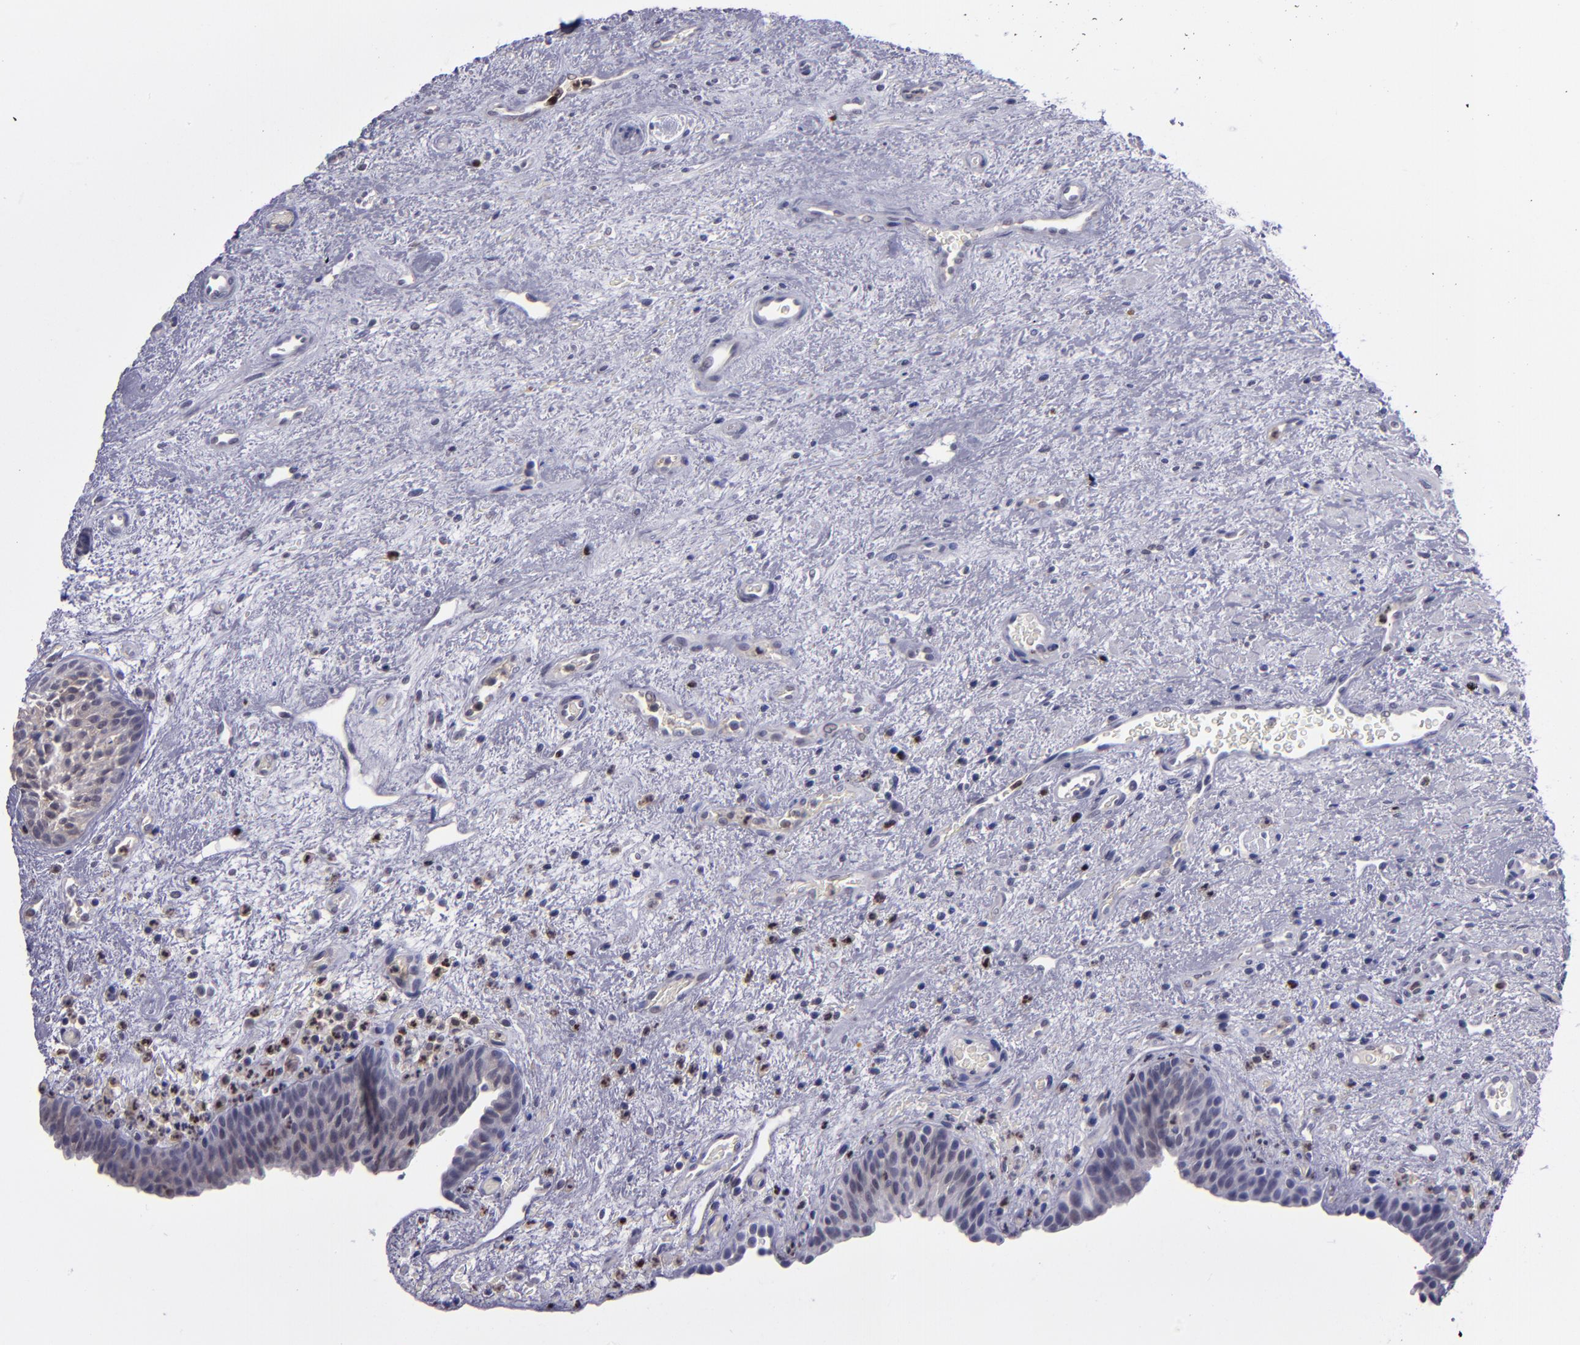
{"staining": {"intensity": "negative", "quantity": "none", "location": "none"}, "tissue": "urinary bladder", "cell_type": "Urothelial cells", "image_type": "normal", "snomed": [{"axis": "morphology", "description": "Normal tissue, NOS"}, {"axis": "topography", "description": "Urinary bladder"}], "caption": "A photomicrograph of urinary bladder stained for a protein demonstrates no brown staining in urothelial cells. (DAB (3,3'-diaminobenzidine) immunohistochemistry, high magnification).", "gene": "CEBPE", "patient": {"sex": "male", "age": 48}}